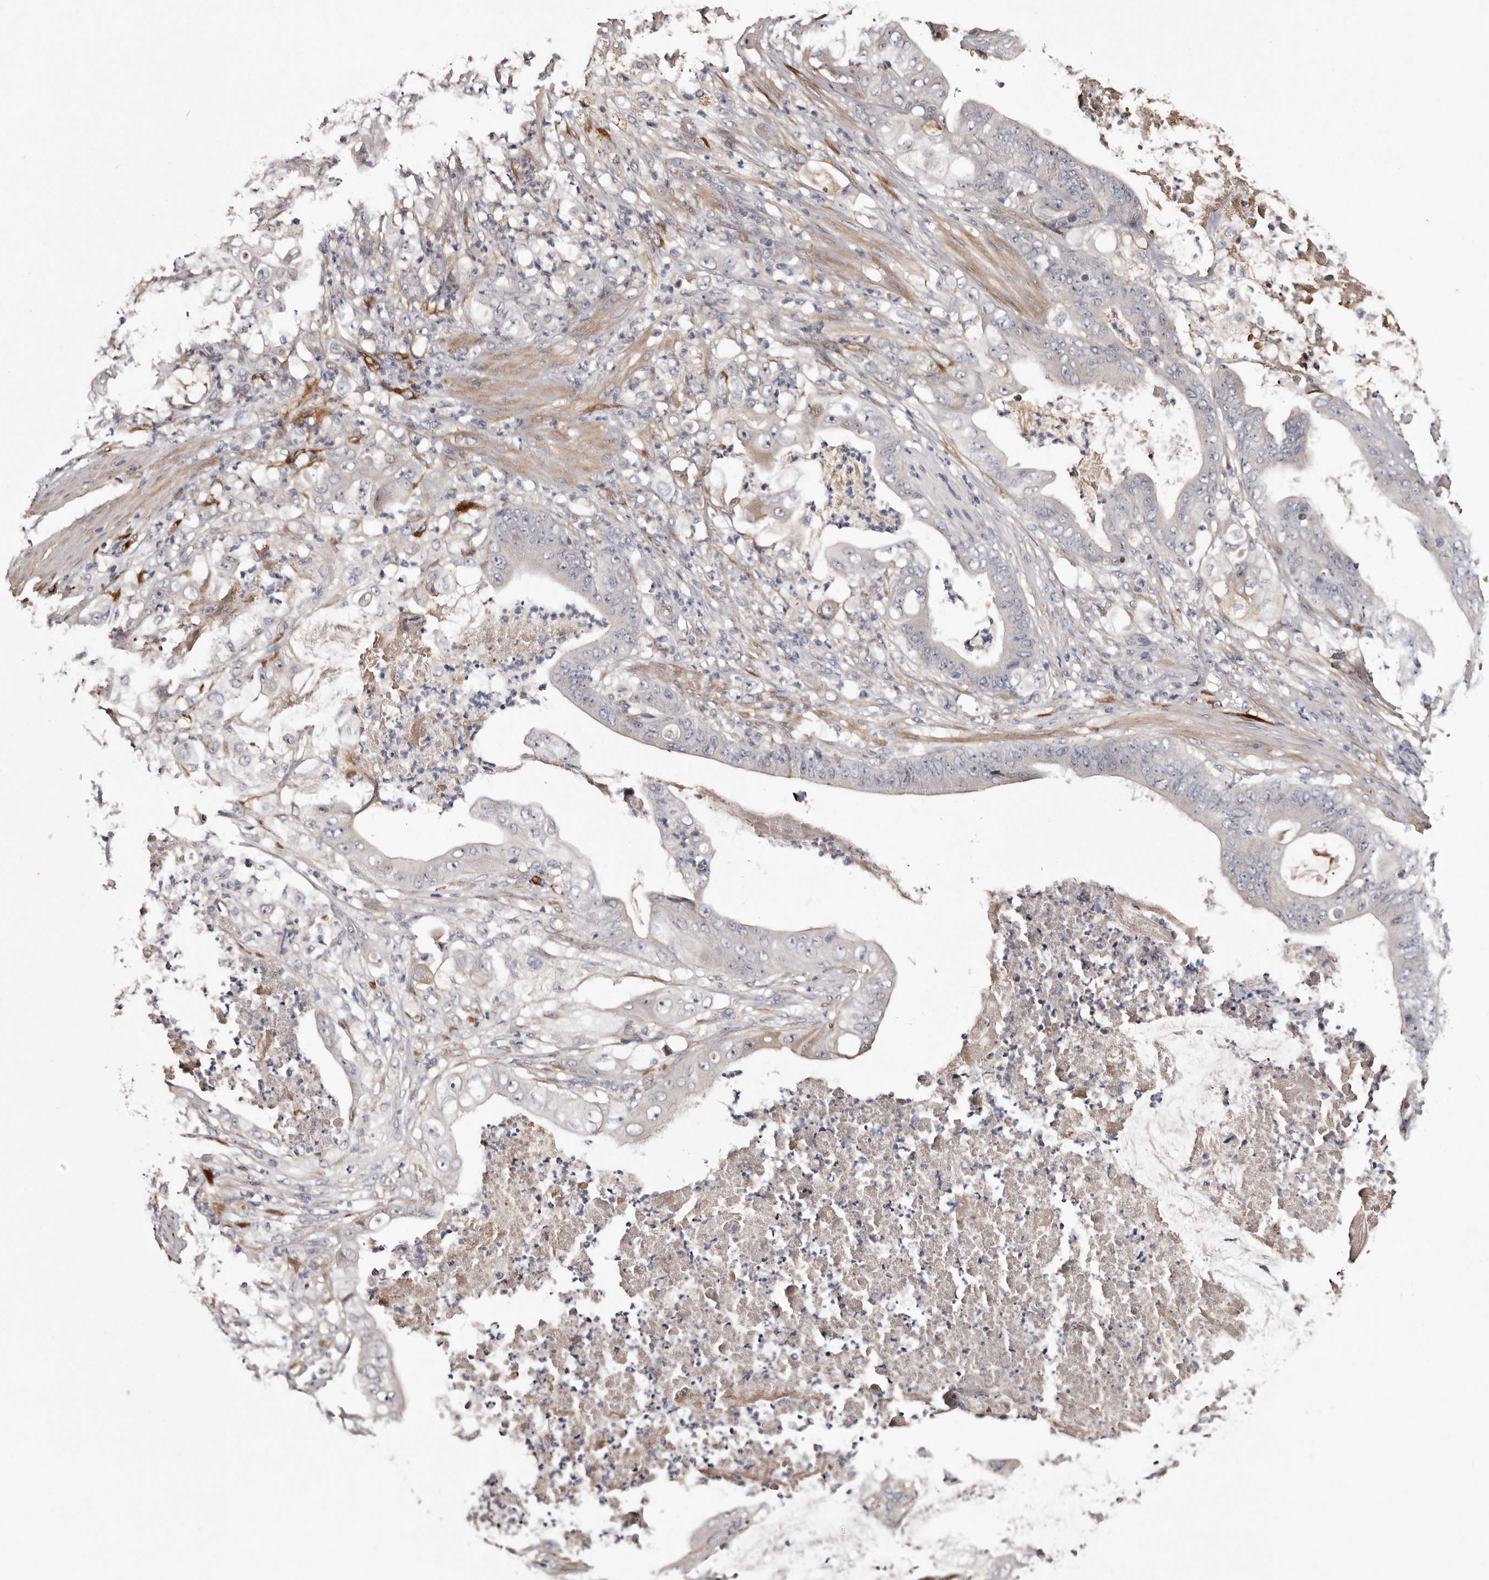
{"staining": {"intensity": "negative", "quantity": "none", "location": "none"}, "tissue": "stomach cancer", "cell_type": "Tumor cells", "image_type": "cancer", "snomed": [{"axis": "morphology", "description": "Adenocarcinoma, NOS"}, {"axis": "topography", "description": "Stomach"}], "caption": "Protein analysis of stomach adenocarcinoma demonstrates no significant positivity in tumor cells. Brightfield microscopy of IHC stained with DAB (brown) and hematoxylin (blue), captured at high magnification.", "gene": "CYP1B1", "patient": {"sex": "female", "age": 73}}